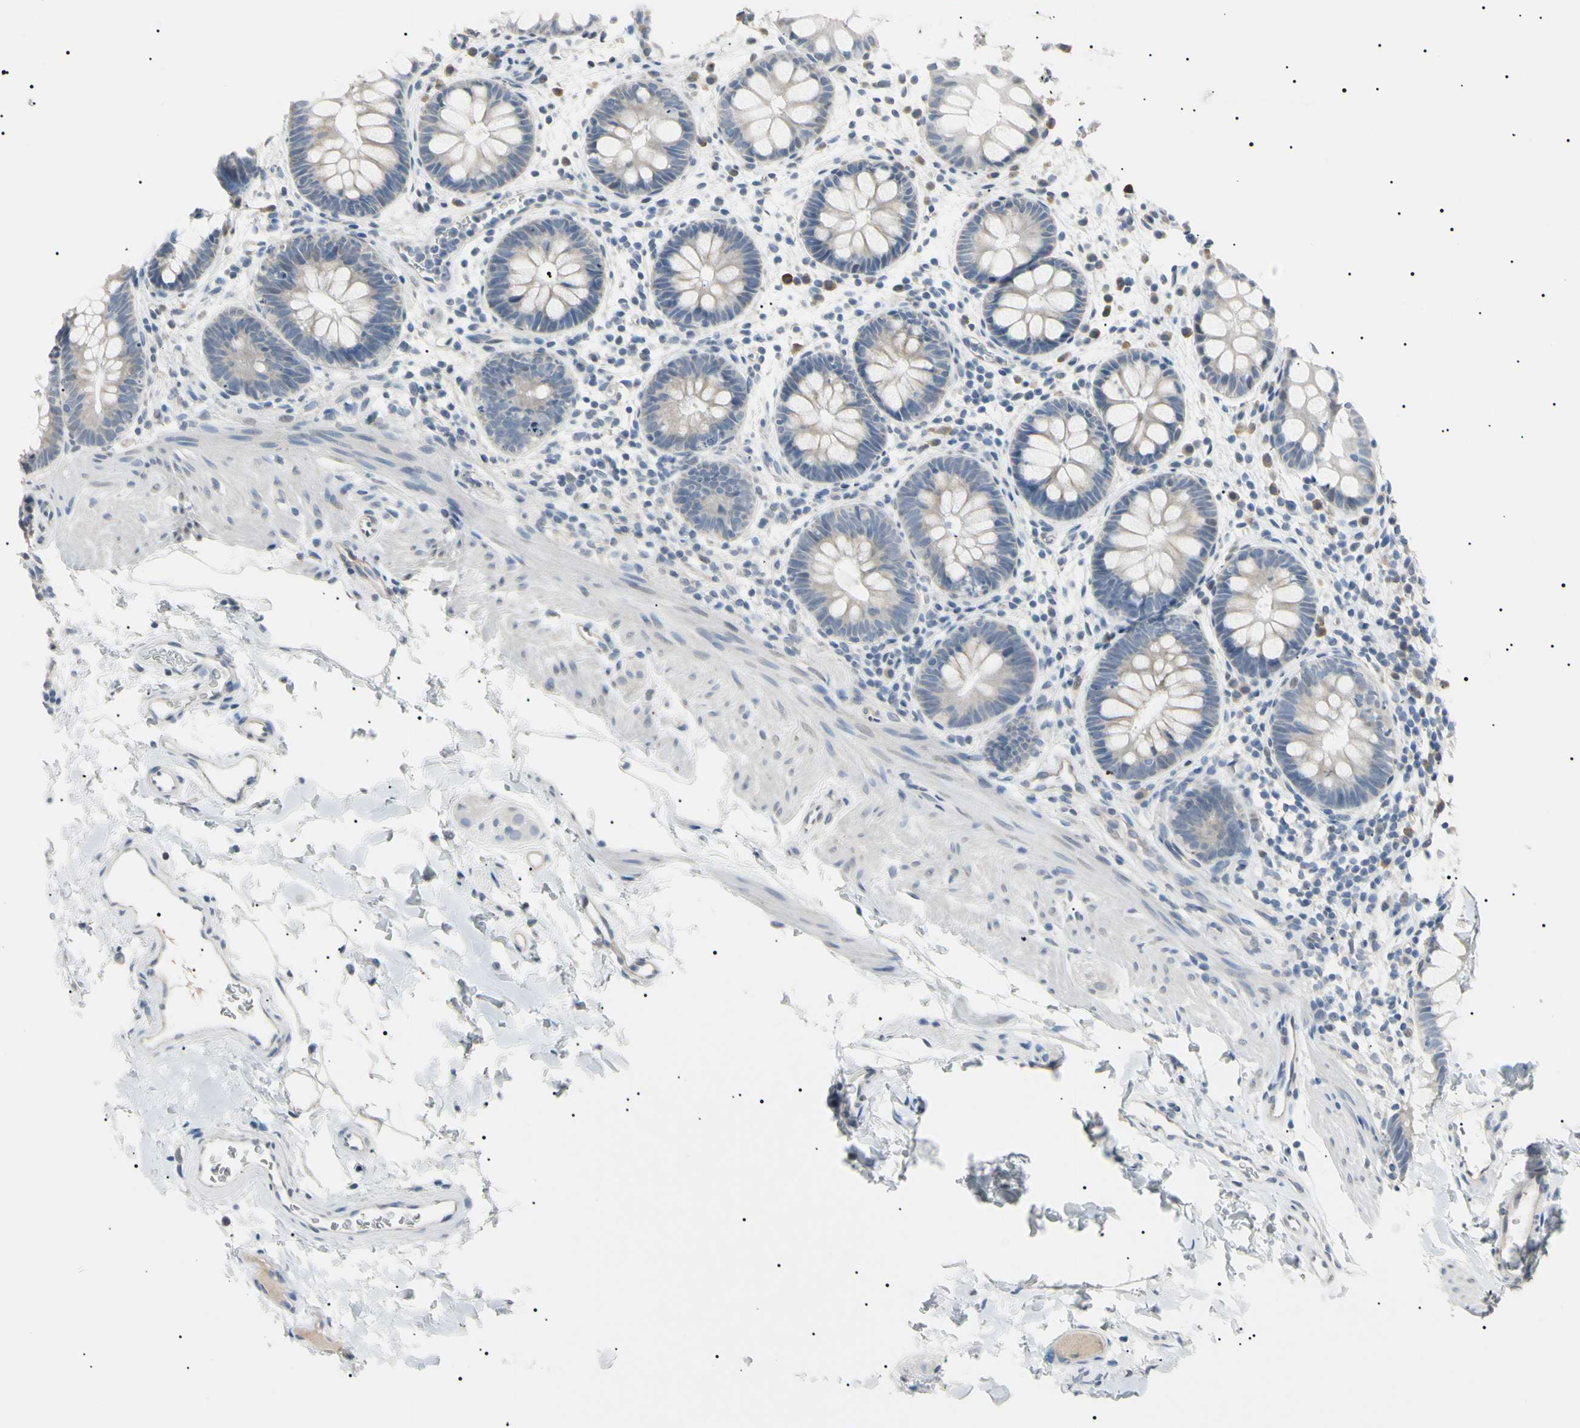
{"staining": {"intensity": "negative", "quantity": "none", "location": "none"}, "tissue": "rectum", "cell_type": "Glandular cells", "image_type": "normal", "snomed": [{"axis": "morphology", "description": "Normal tissue, NOS"}, {"axis": "topography", "description": "Rectum"}], "caption": "Immunohistochemical staining of normal human rectum displays no significant expression in glandular cells.", "gene": "CGB3", "patient": {"sex": "female", "age": 24}}